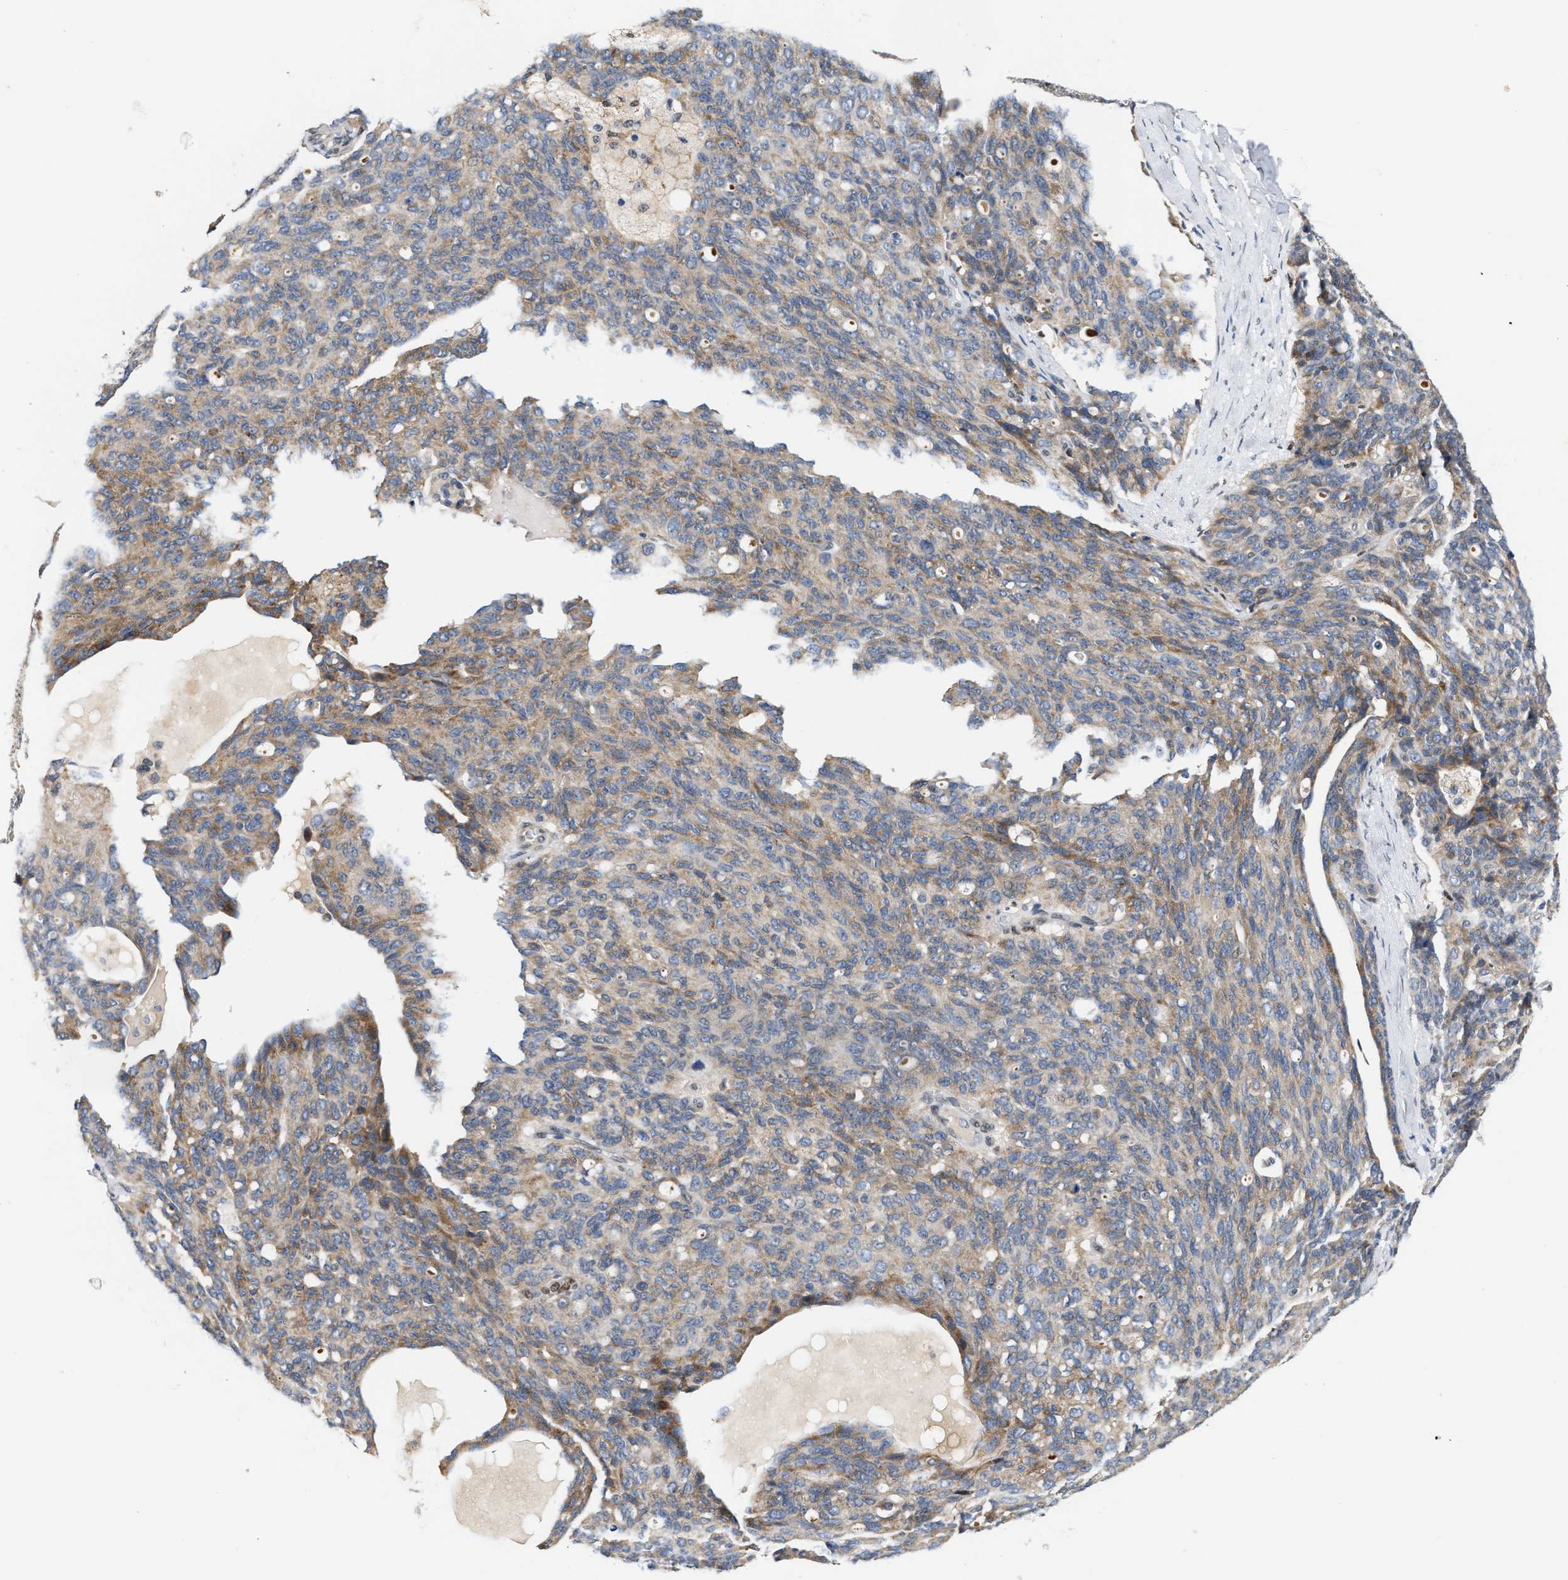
{"staining": {"intensity": "moderate", "quantity": "<25%", "location": "cytoplasmic/membranous"}, "tissue": "ovarian cancer", "cell_type": "Tumor cells", "image_type": "cancer", "snomed": [{"axis": "morphology", "description": "Carcinoma, endometroid"}, {"axis": "topography", "description": "Ovary"}], "caption": "An immunohistochemistry micrograph of tumor tissue is shown. Protein staining in brown labels moderate cytoplasmic/membranous positivity in endometroid carcinoma (ovarian) within tumor cells.", "gene": "TCF4", "patient": {"sex": "female", "age": 60}}